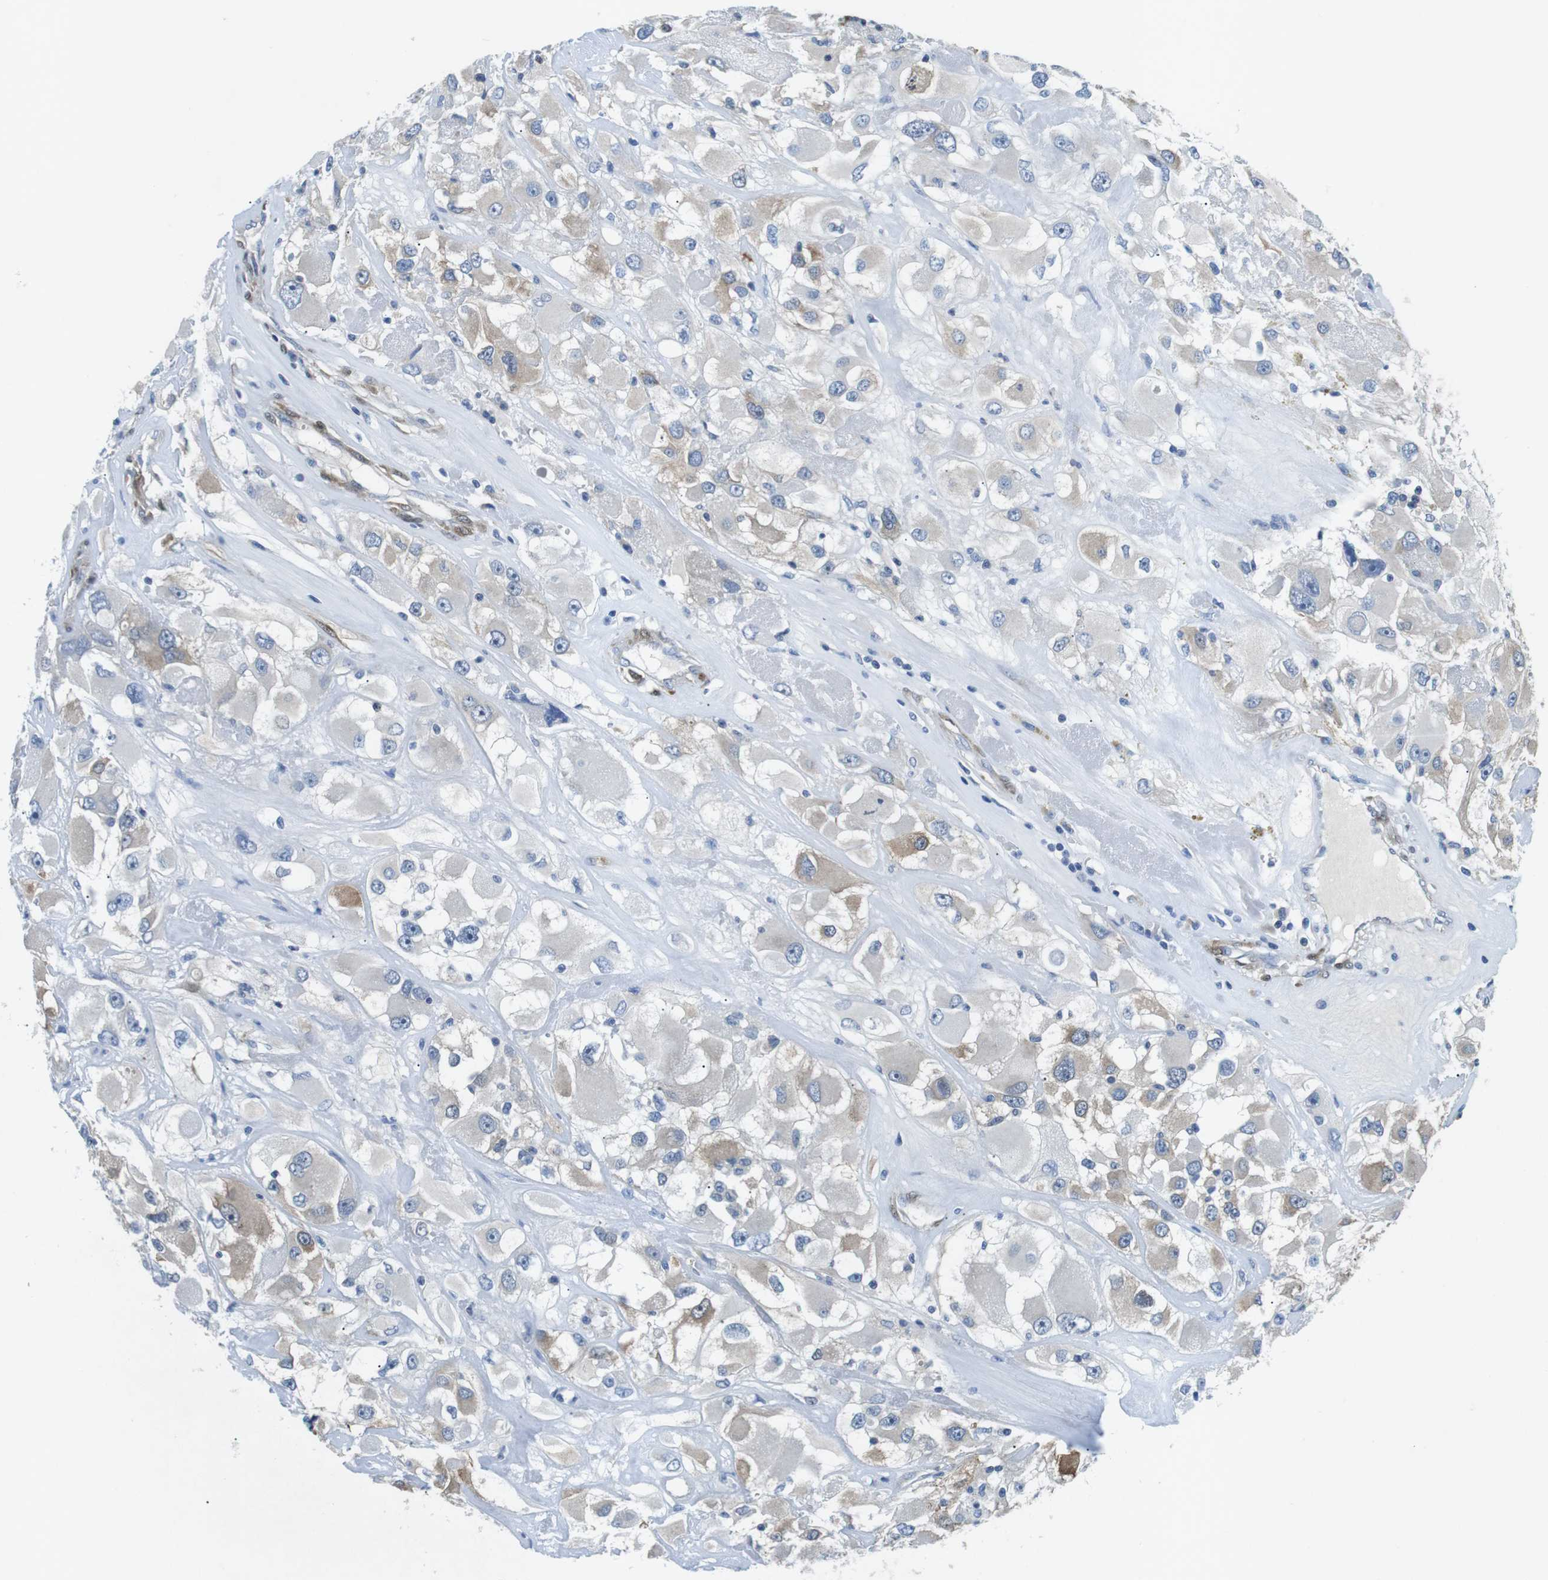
{"staining": {"intensity": "moderate", "quantity": "<25%", "location": "cytoplasmic/membranous"}, "tissue": "renal cancer", "cell_type": "Tumor cells", "image_type": "cancer", "snomed": [{"axis": "morphology", "description": "Adenocarcinoma, NOS"}, {"axis": "topography", "description": "Kidney"}], "caption": "Human adenocarcinoma (renal) stained with a brown dye reveals moderate cytoplasmic/membranous positive expression in approximately <25% of tumor cells.", "gene": "PHLDA1", "patient": {"sex": "female", "age": 52}}